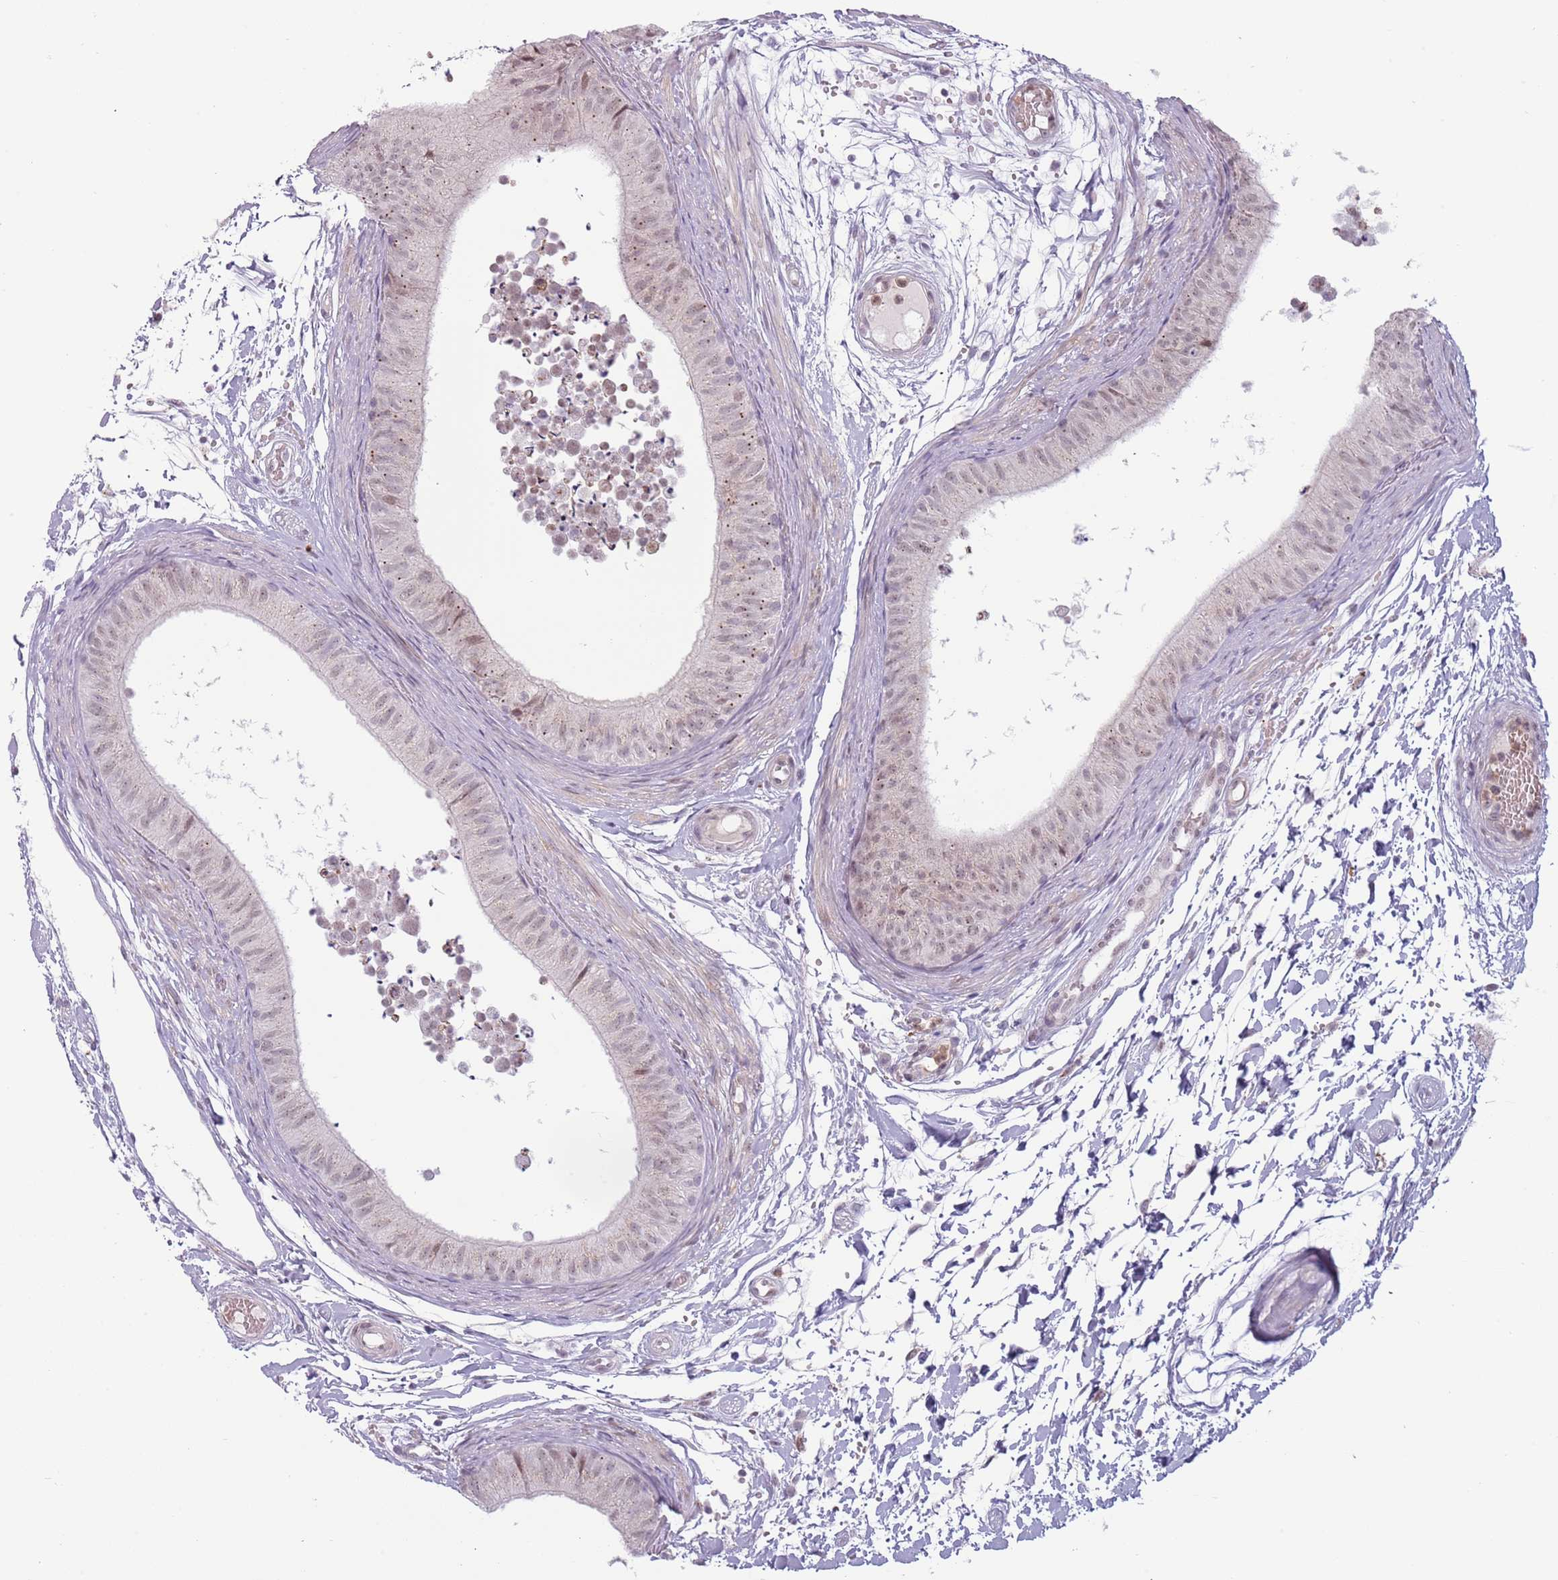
{"staining": {"intensity": "moderate", "quantity": "<25%", "location": "nuclear"}, "tissue": "epididymis", "cell_type": "Glandular cells", "image_type": "normal", "snomed": [{"axis": "morphology", "description": "Normal tissue, NOS"}, {"axis": "topography", "description": "Epididymis"}], "caption": "Human epididymis stained for a protein (brown) exhibits moderate nuclear positive positivity in about <25% of glandular cells.", "gene": "REXO4", "patient": {"sex": "male", "age": 15}}